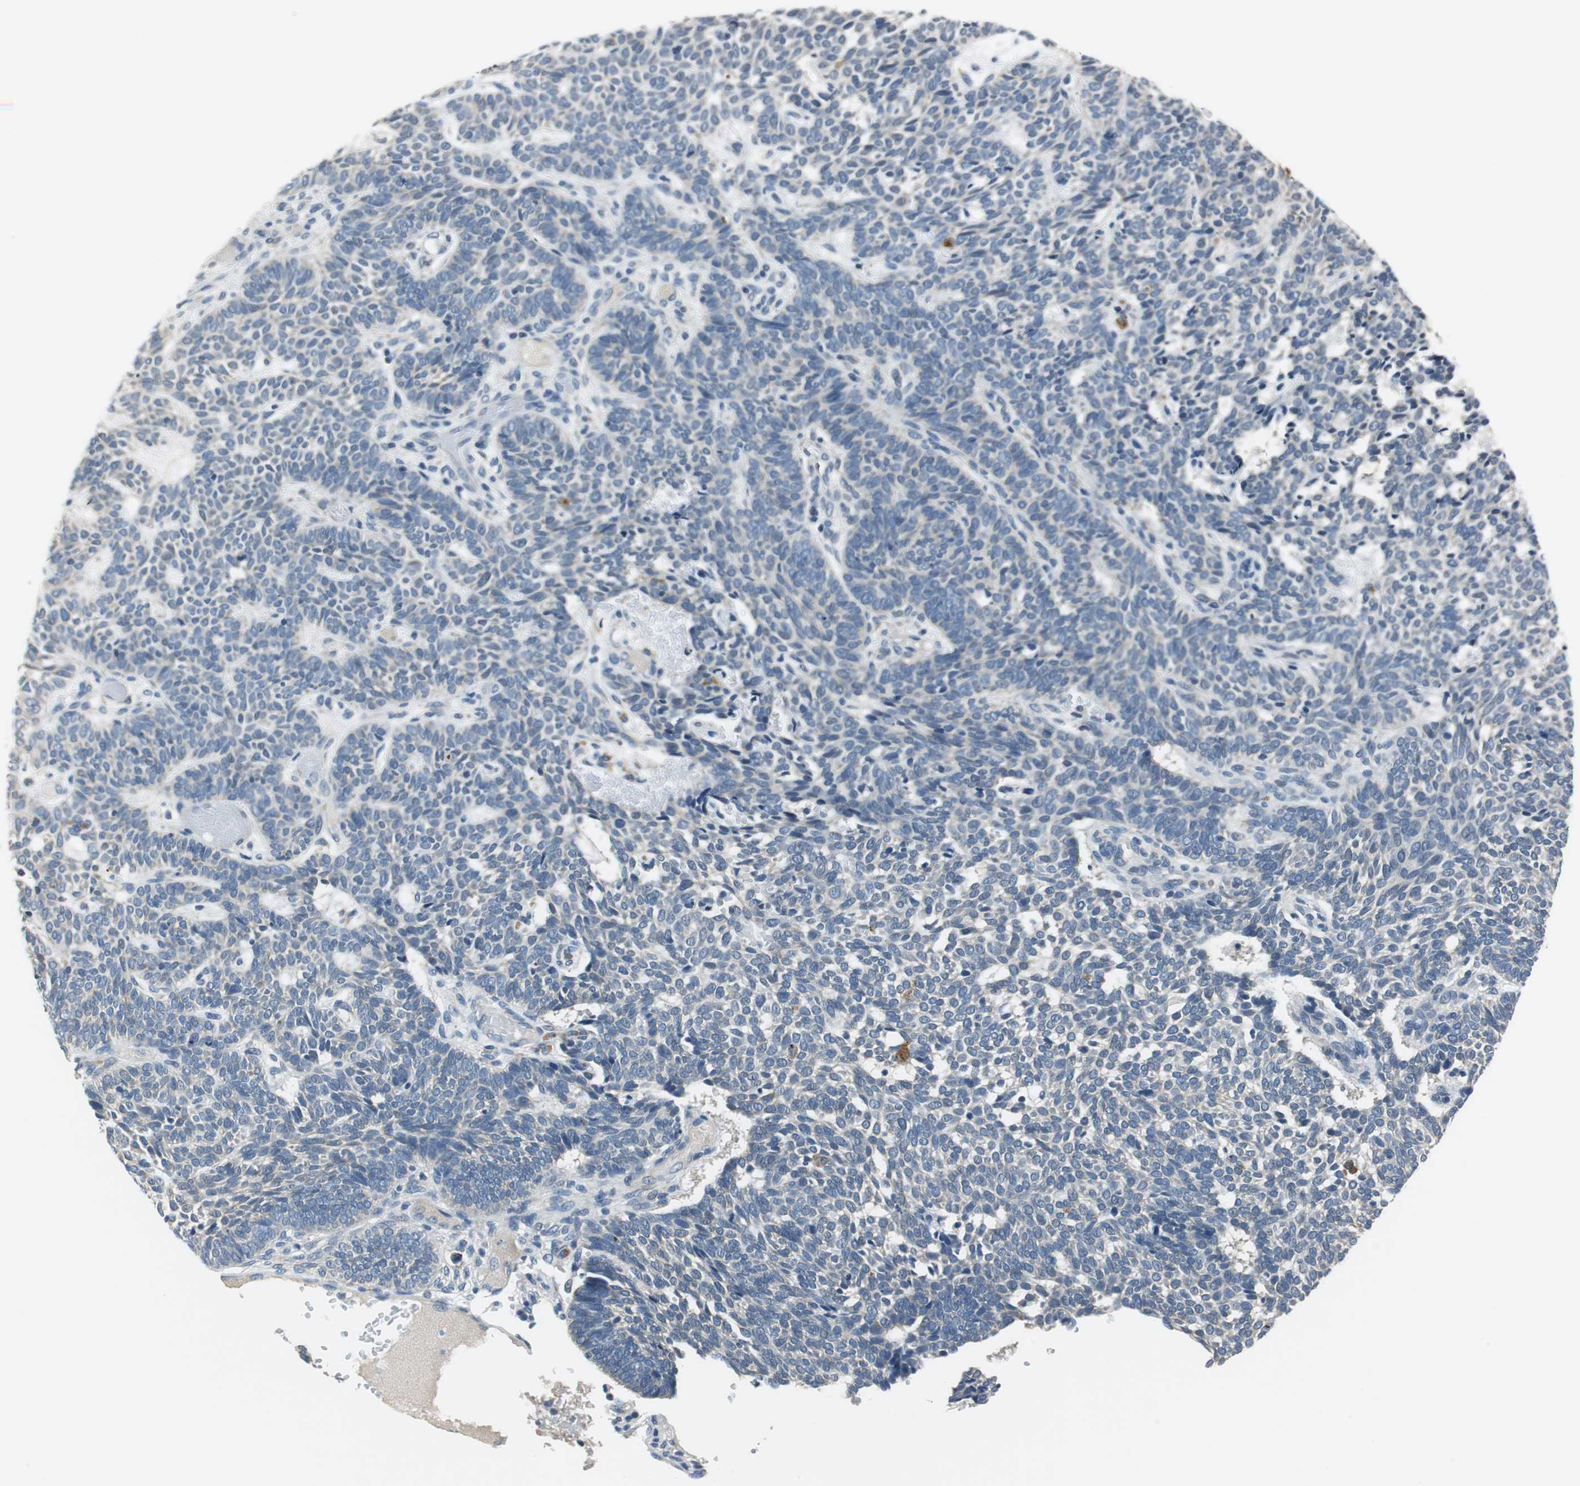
{"staining": {"intensity": "weak", "quantity": "<25%", "location": "cytoplasmic/membranous"}, "tissue": "skin cancer", "cell_type": "Tumor cells", "image_type": "cancer", "snomed": [{"axis": "morphology", "description": "Normal tissue, NOS"}, {"axis": "morphology", "description": "Basal cell carcinoma"}, {"axis": "topography", "description": "Skin"}], "caption": "This is an immunohistochemistry (IHC) image of human skin cancer (basal cell carcinoma). There is no staining in tumor cells.", "gene": "FADS2", "patient": {"sex": "male", "age": 87}}